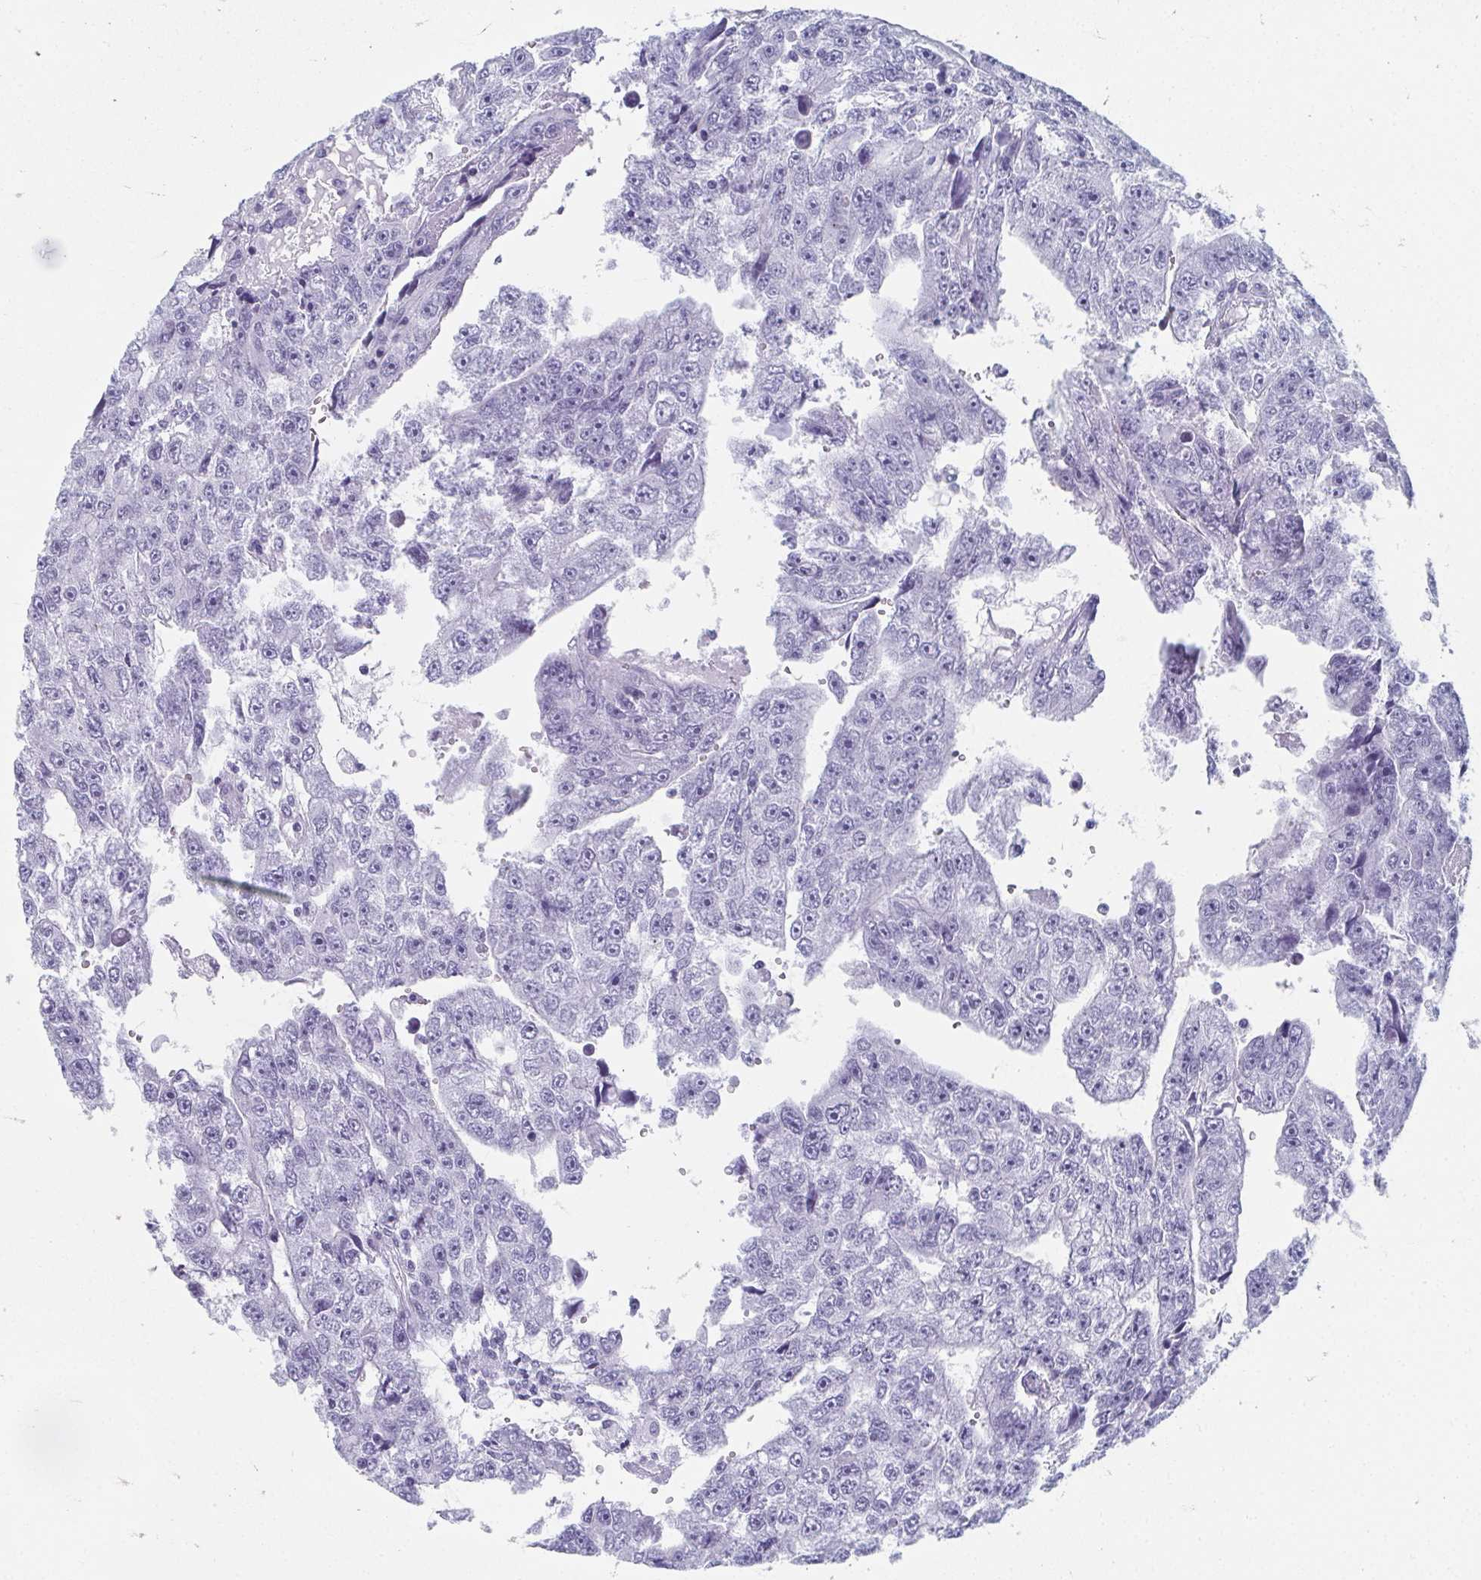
{"staining": {"intensity": "negative", "quantity": "none", "location": "none"}, "tissue": "testis cancer", "cell_type": "Tumor cells", "image_type": "cancer", "snomed": [{"axis": "morphology", "description": "Carcinoma, Embryonal, NOS"}, {"axis": "topography", "description": "Testis"}], "caption": "This is an immunohistochemistry (IHC) micrograph of human testis embryonal carcinoma. There is no positivity in tumor cells.", "gene": "GHRL", "patient": {"sex": "male", "age": 20}}